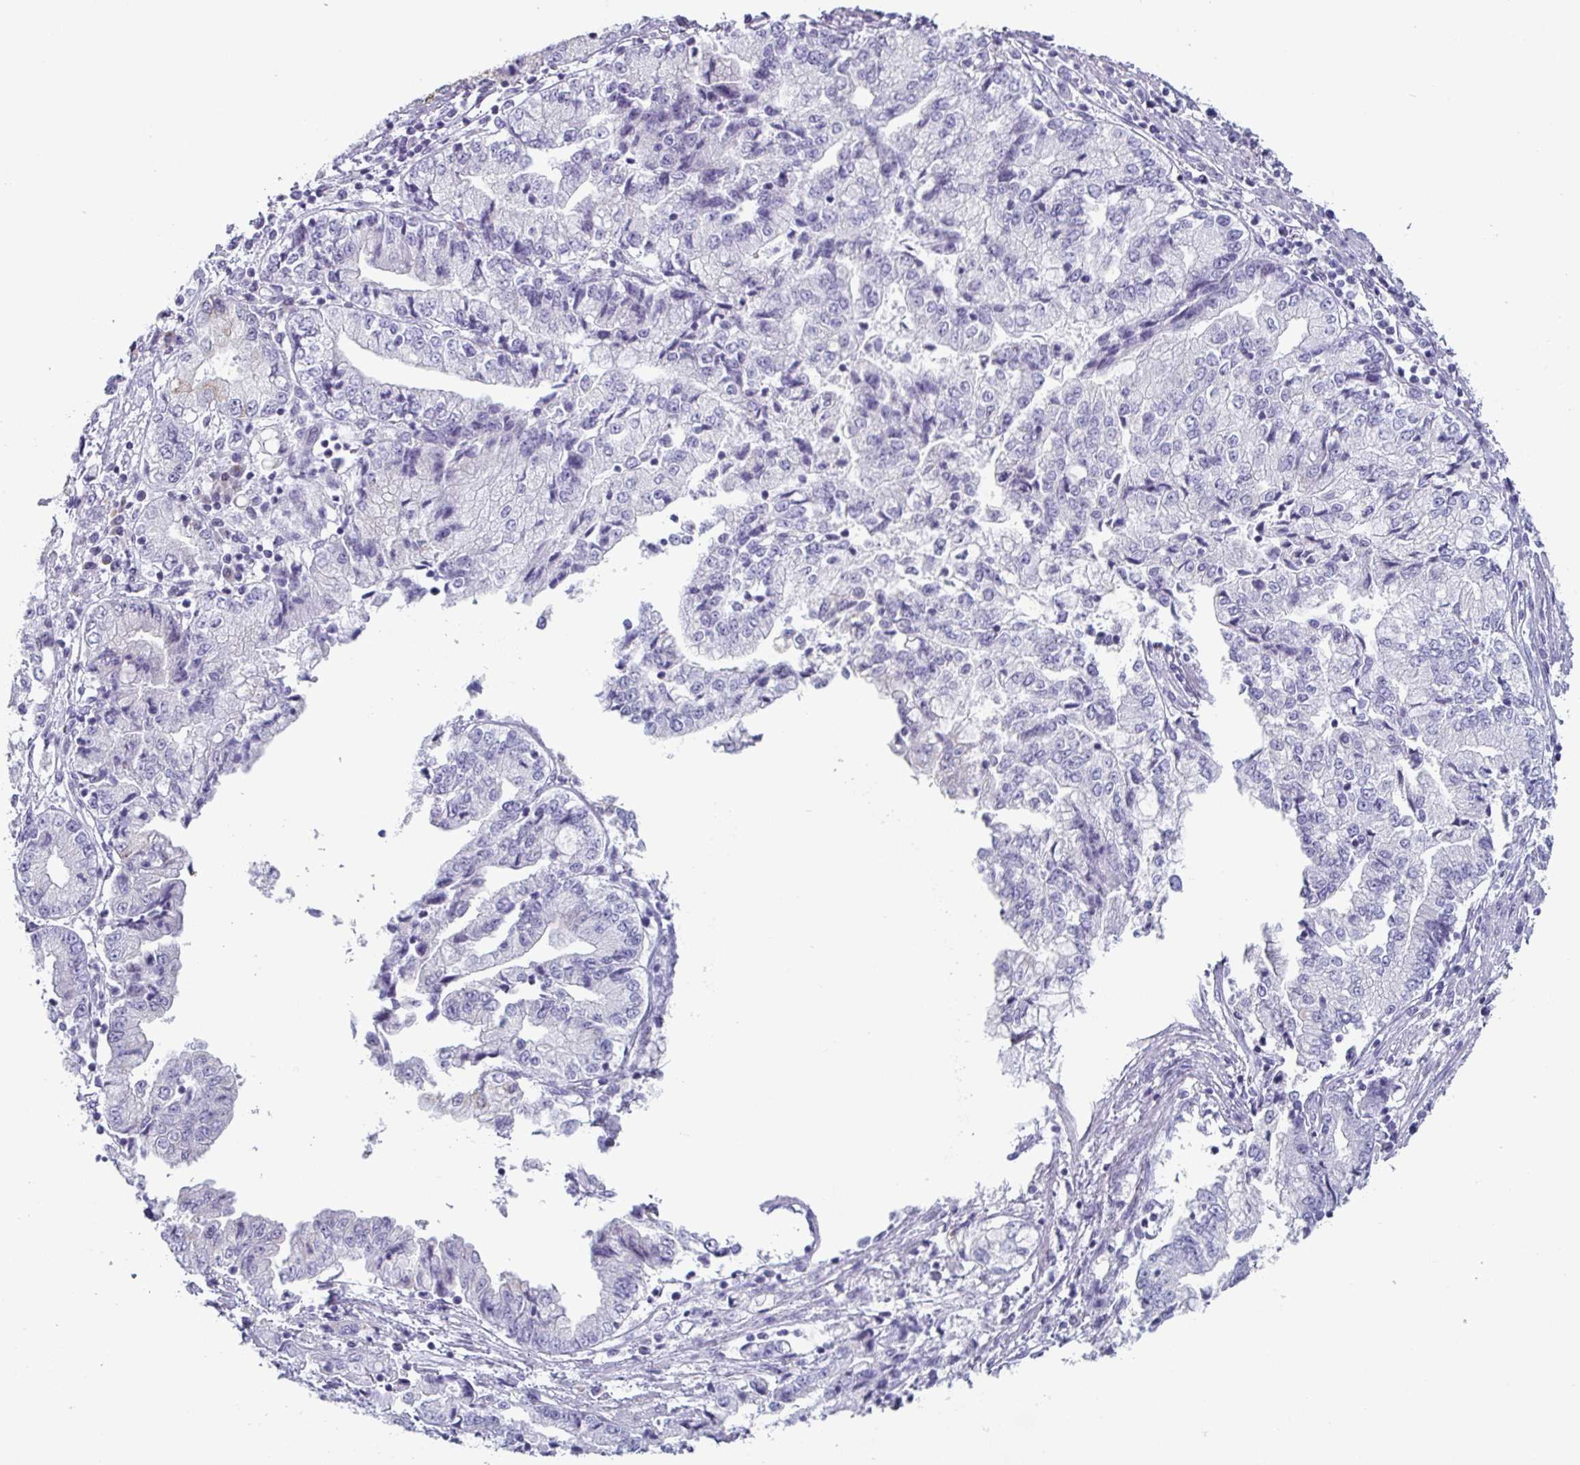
{"staining": {"intensity": "negative", "quantity": "none", "location": "none"}, "tissue": "stomach cancer", "cell_type": "Tumor cells", "image_type": "cancer", "snomed": [{"axis": "morphology", "description": "Adenocarcinoma, NOS"}, {"axis": "topography", "description": "Stomach, upper"}], "caption": "Histopathology image shows no protein positivity in tumor cells of adenocarcinoma (stomach) tissue. (DAB IHC with hematoxylin counter stain).", "gene": "VSIG10L", "patient": {"sex": "female", "age": 74}}